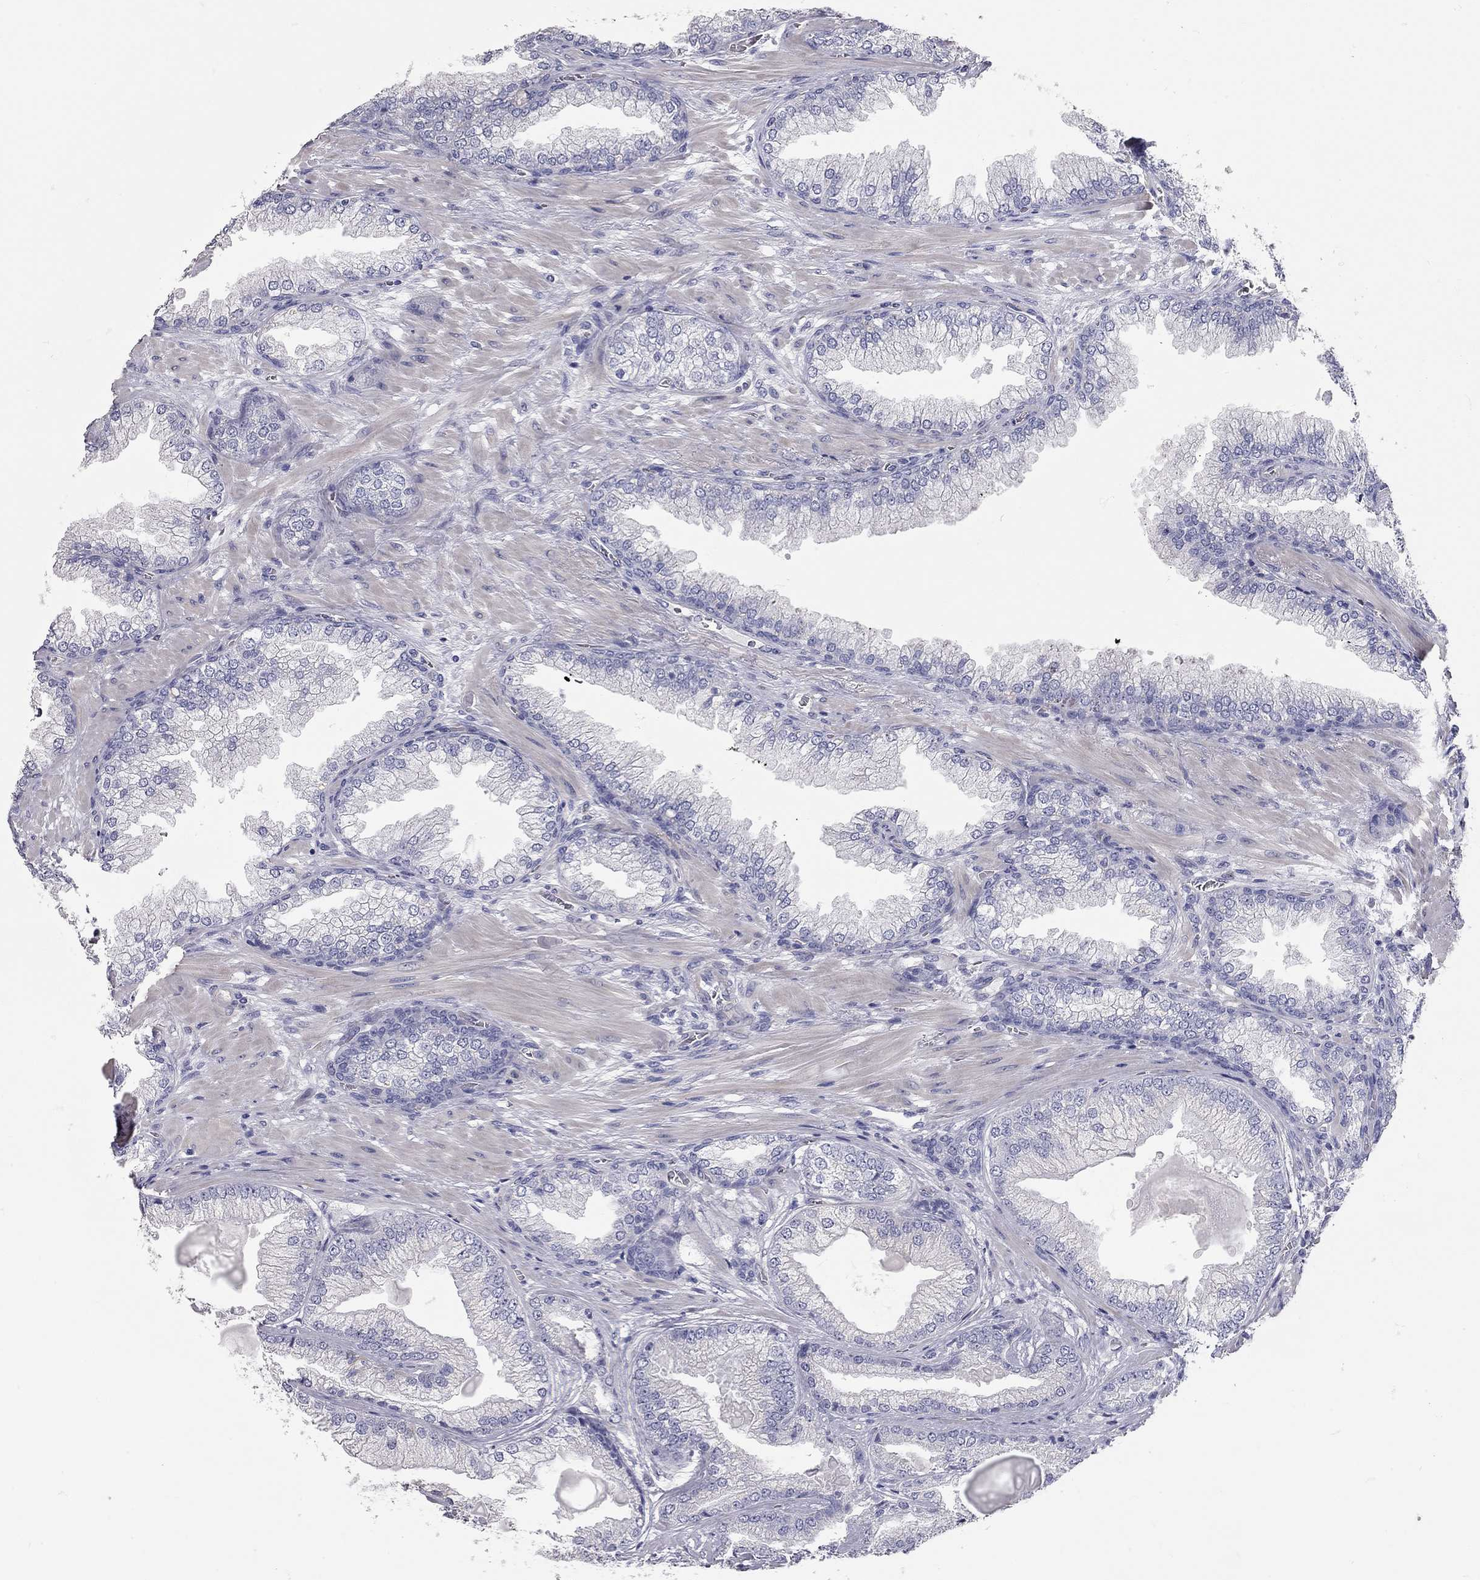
{"staining": {"intensity": "negative", "quantity": "none", "location": "none"}, "tissue": "prostate cancer", "cell_type": "Tumor cells", "image_type": "cancer", "snomed": [{"axis": "morphology", "description": "Adenocarcinoma, Low grade"}, {"axis": "topography", "description": "Prostate"}], "caption": "Immunohistochemical staining of prostate cancer (adenocarcinoma (low-grade)) exhibits no significant positivity in tumor cells.", "gene": "C10orf90", "patient": {"sex": "male", "age": 57}}